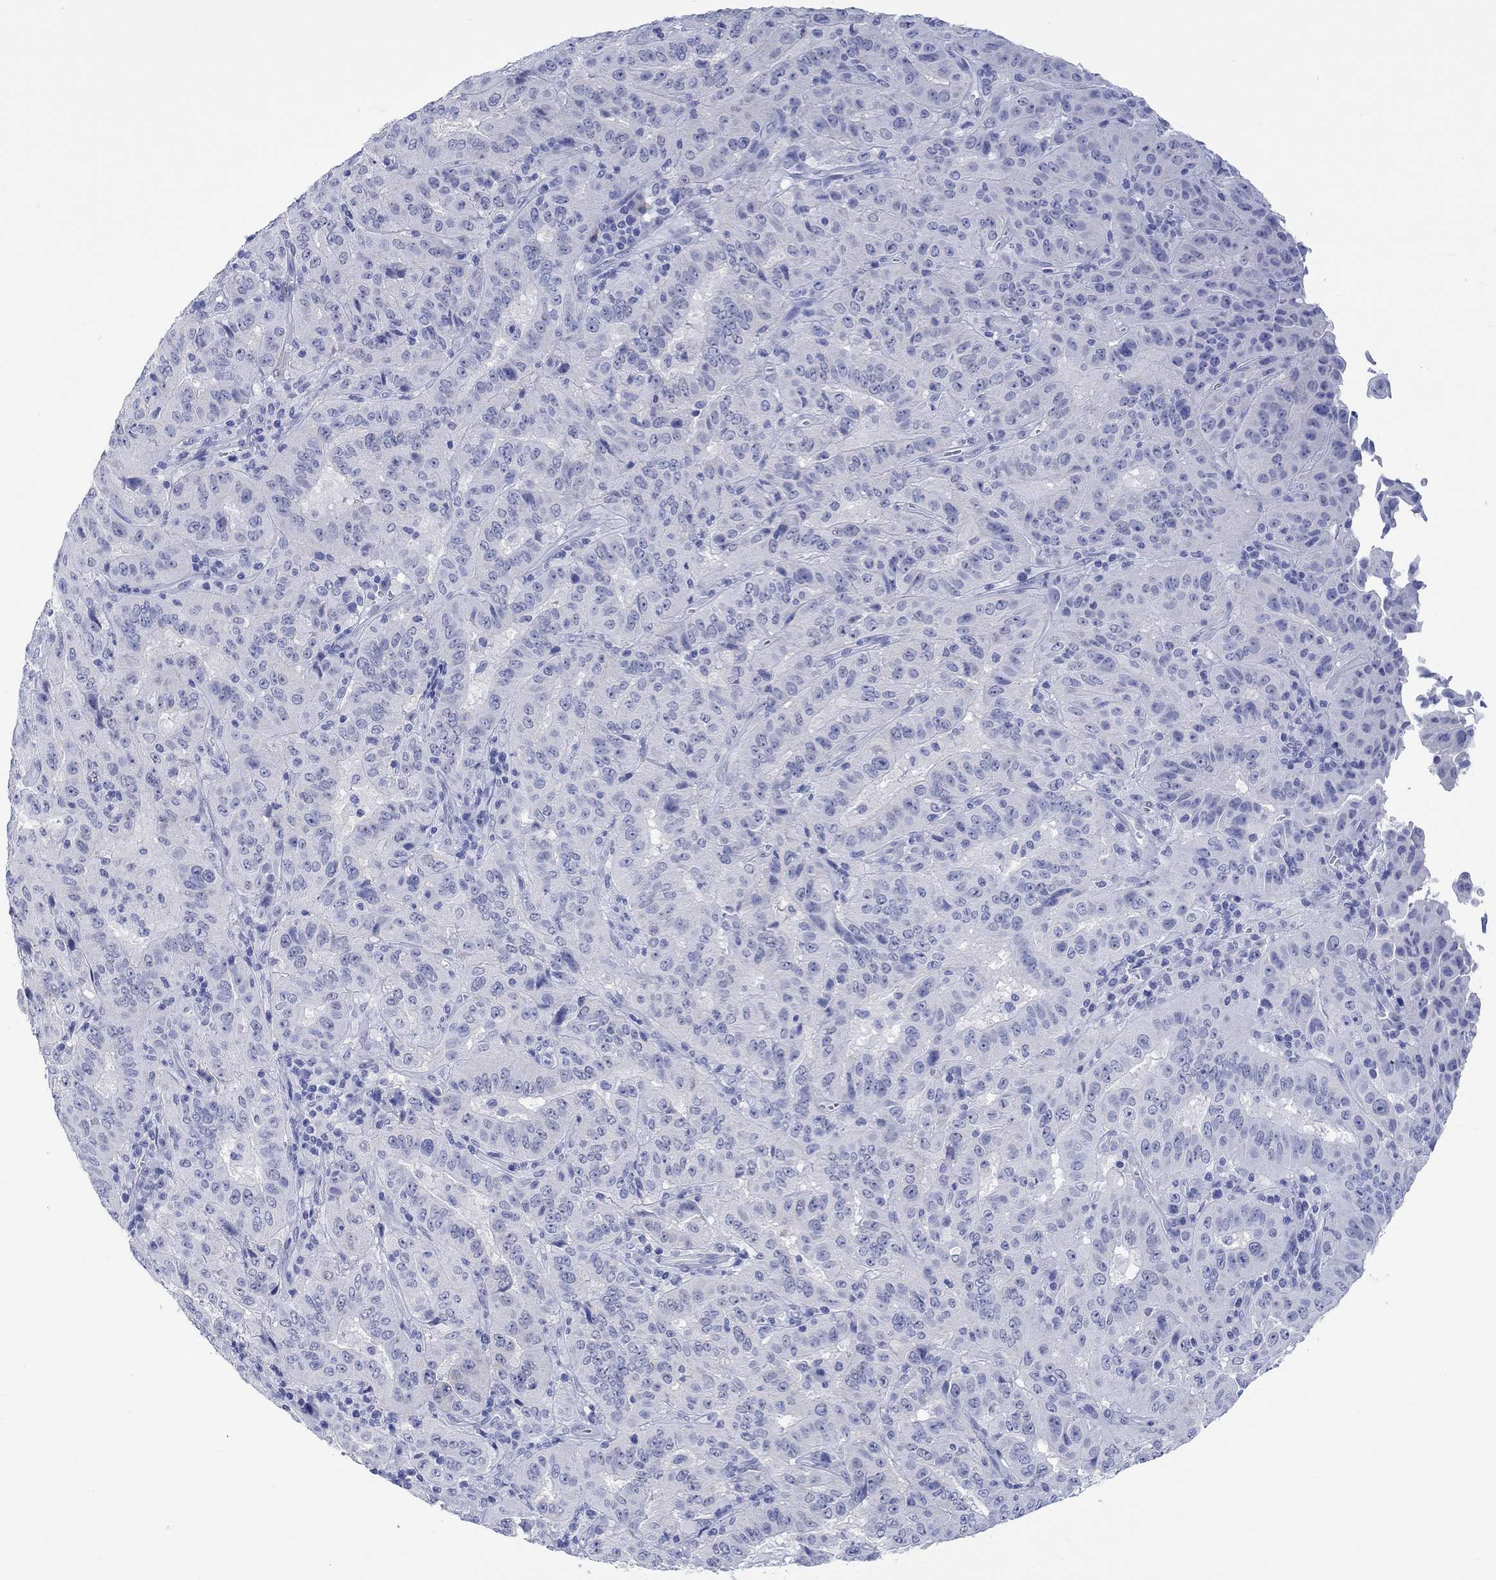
{"staining": {"intensity": "negative", "quantity": "none", "location": "none"}, "tissue": "pancreatic cancer", "cell_type": "Tumor cells", "image_type": "cancer", "snomed": [{"axis": "morphology", "description": "Adenocarcinoma, NOS"}, {"axis": "topography", "description": "Pancreas"}], "caption": "An image of human pancreatic adenocarcinoma is negative for staining in tumor cells.", "gene": "MSI1", "patient": {"sex": "male", "age": 63}}